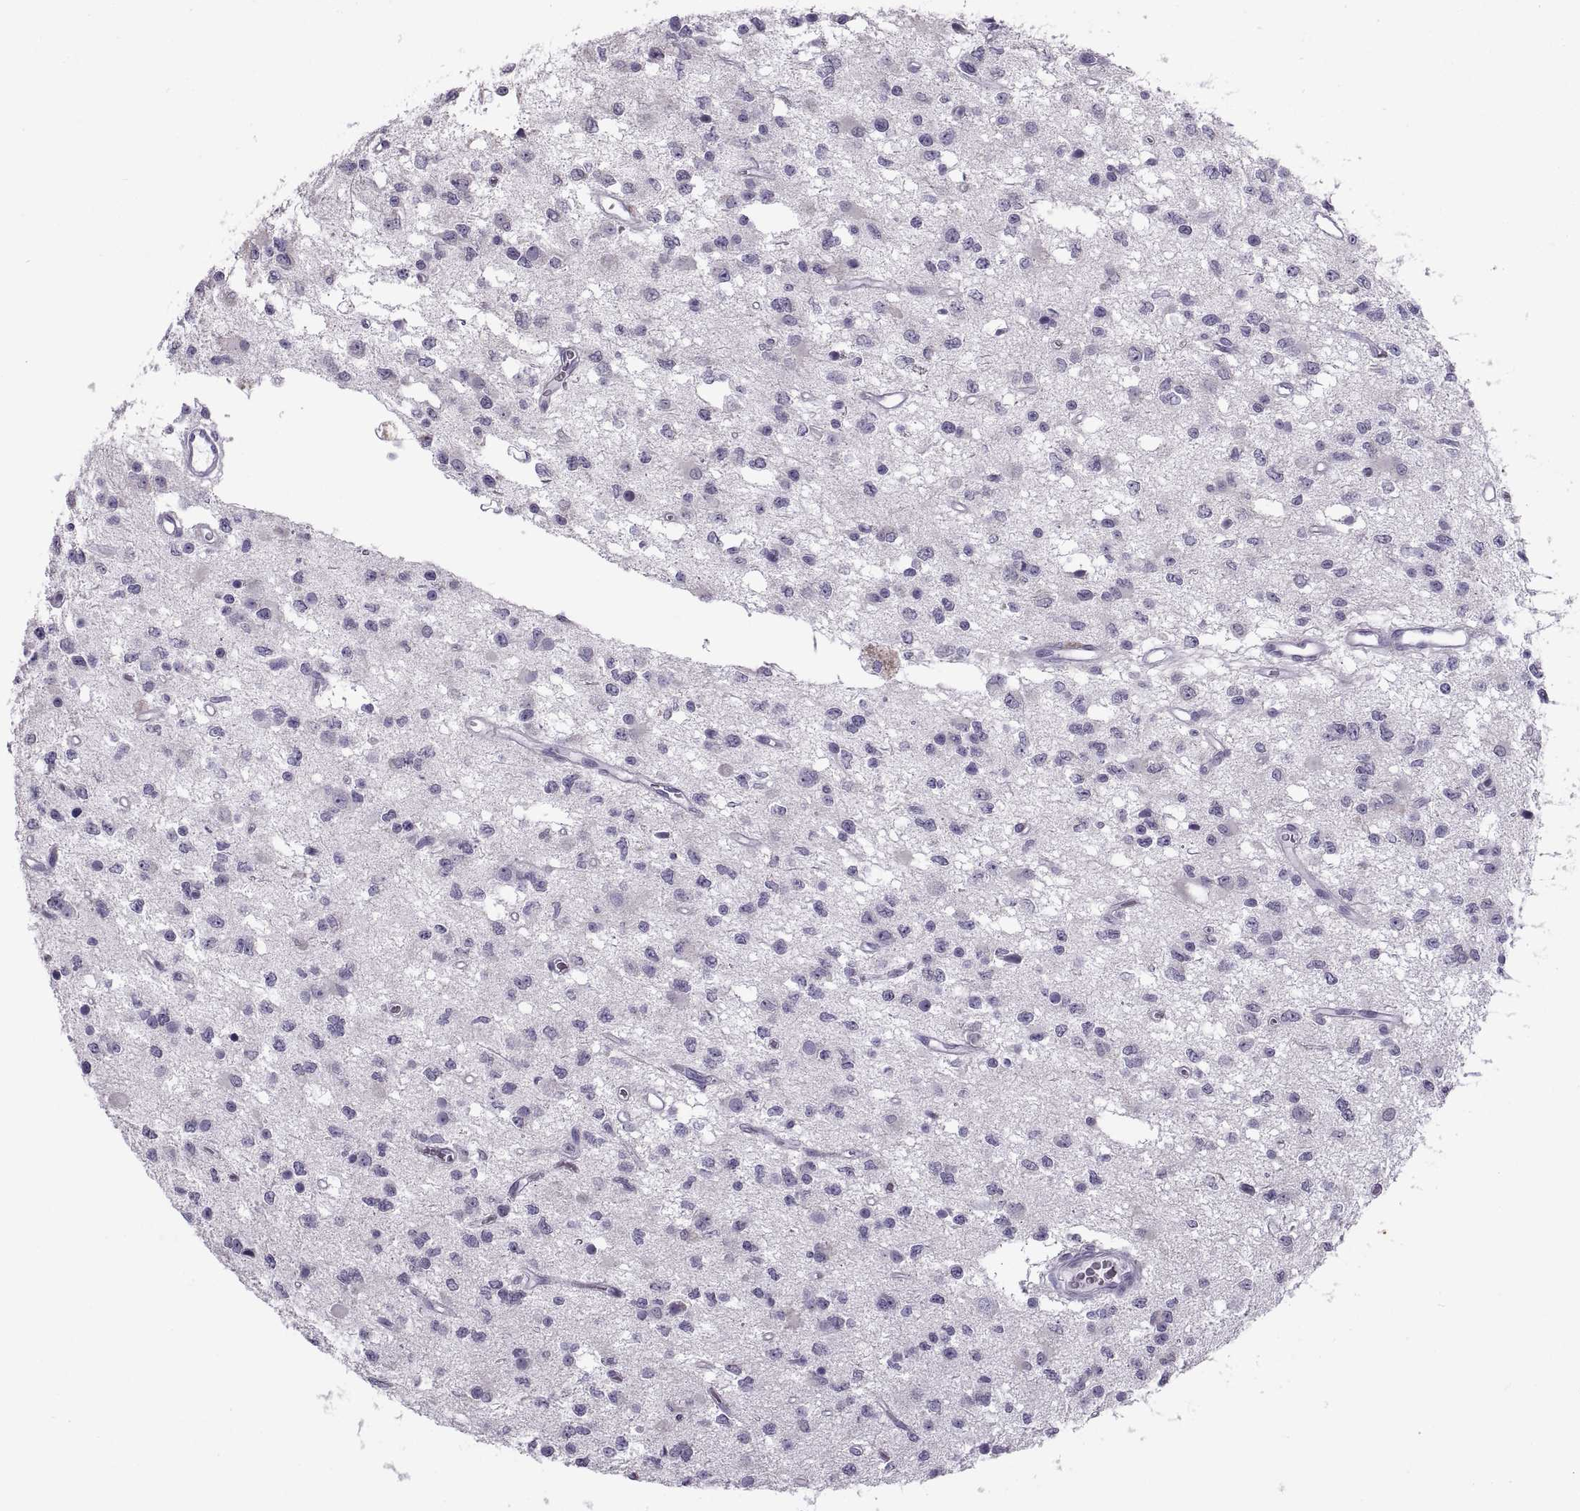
{"staining": {"intensity": "negative", "quantity": "none", "location": "none"}, "tissue": "glioma", "cell_type": "Tumor cells", "image_type": "cancer", "snomed": [{"axis": "morphology", "description": "Glioma, malignant, Low grade"}, {"axis": "topography", "description": "Brain"}], "caption": "Immunohistochemical staining of human malignant glioma (low-grade) demonstrates no significant positivity in tumor cells.", "gene": "RLBP1", "patient": {"sex": "female", "age": 45}}